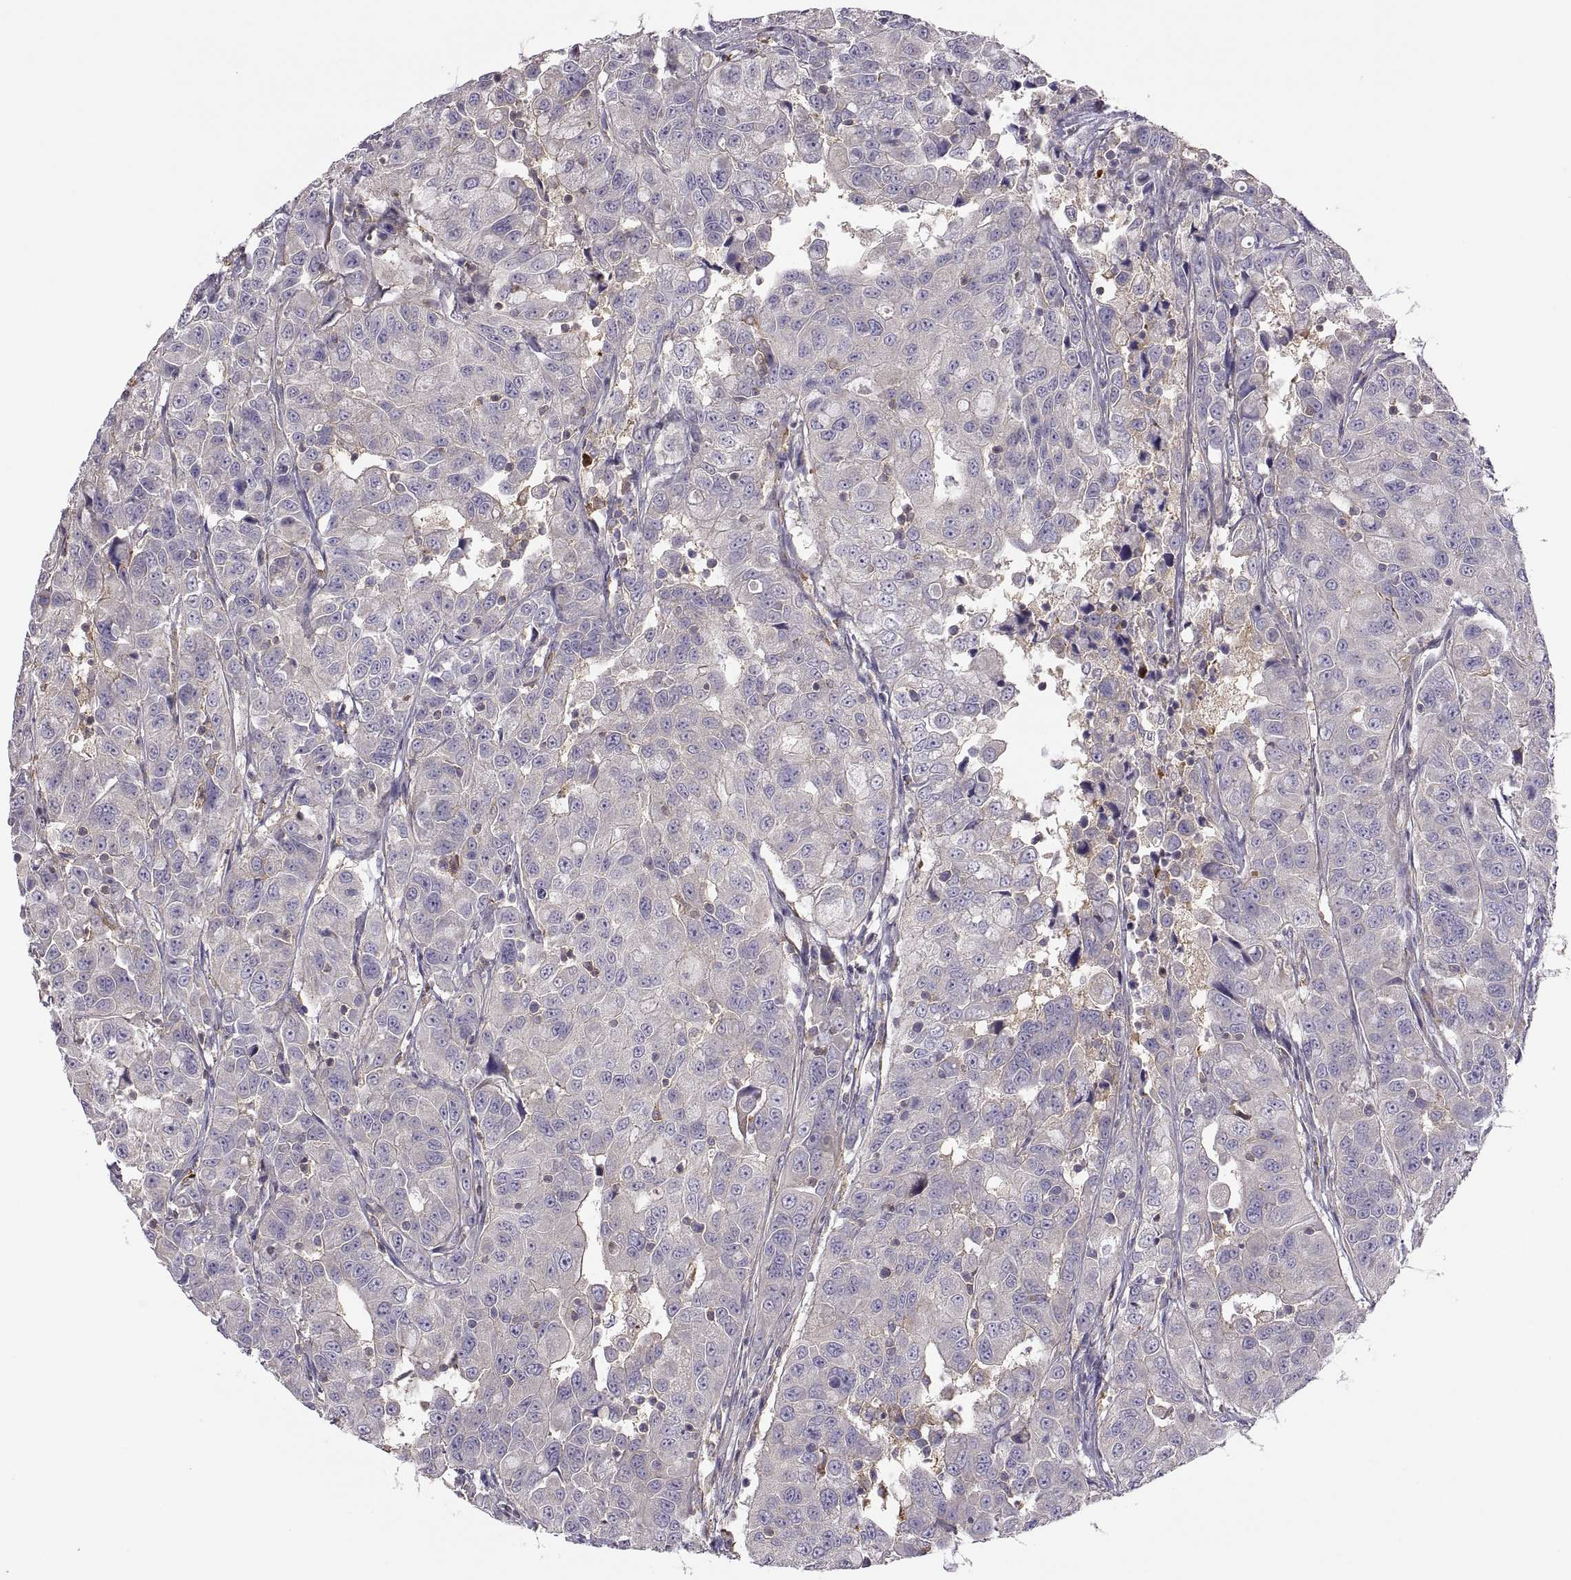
{"staining": {"intensity": "negative", "quantity": "none", "location": "none"}, "tissue": "urothelial cancer", "cell_type": "Tumor cells", "image_type": "cancer", "snomed": [{"axis": "morphology", "description": "Urothelial carcinoma, NOS"}, {"axis": "morphology", "description": "Urothelial carcinoma, High grade"}, {"axis": "topography", "description": "Urinary bladder"}], "caption": "Transitional cell carcinoma stained for a protein using IHC exhibits no expression tumor cells.", "gene": "SPATA32", "patient": {"sex": "female", "age": 73}}